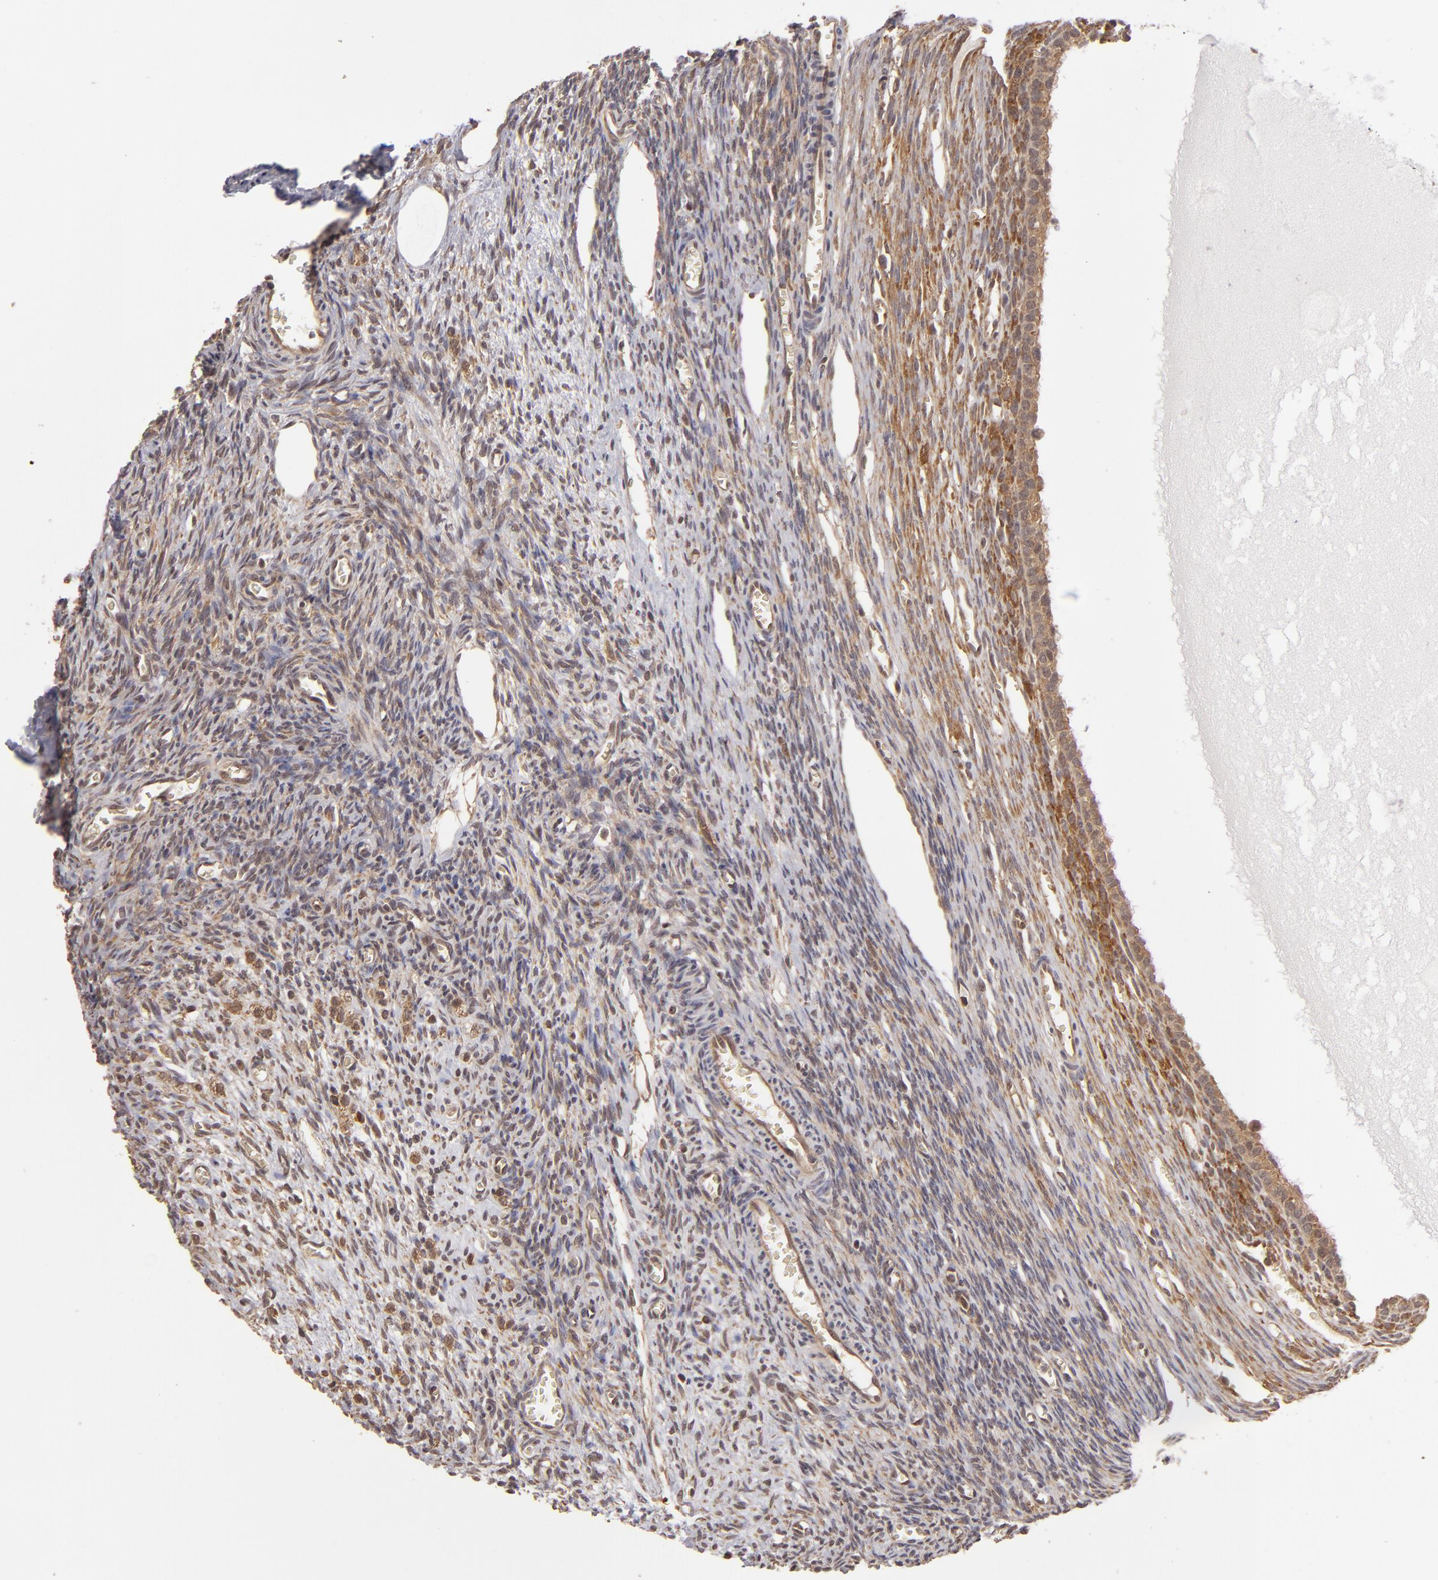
{"staining": {"intensity": "weak", "quantity": "25%-75%", "location": "cytoplasmic/membranous"}, "tissue": "ovary", "cell_type": "Ovarian stroma cells", "image_type": "normal", "snomed": [{"axis": "morphology", "description": "Normal tissue, NOS"}, {"axis": "topography", "description": "Ovary"}], "caption": "Brown immunohistochemical staining in unremarkable ovary reveals weak cytoplasmic/membranous expression in approximately 25%-75% of ovarian stroma cells.", "gene": "MAPK3", "patient": {"sex": "female", "age": 27}}